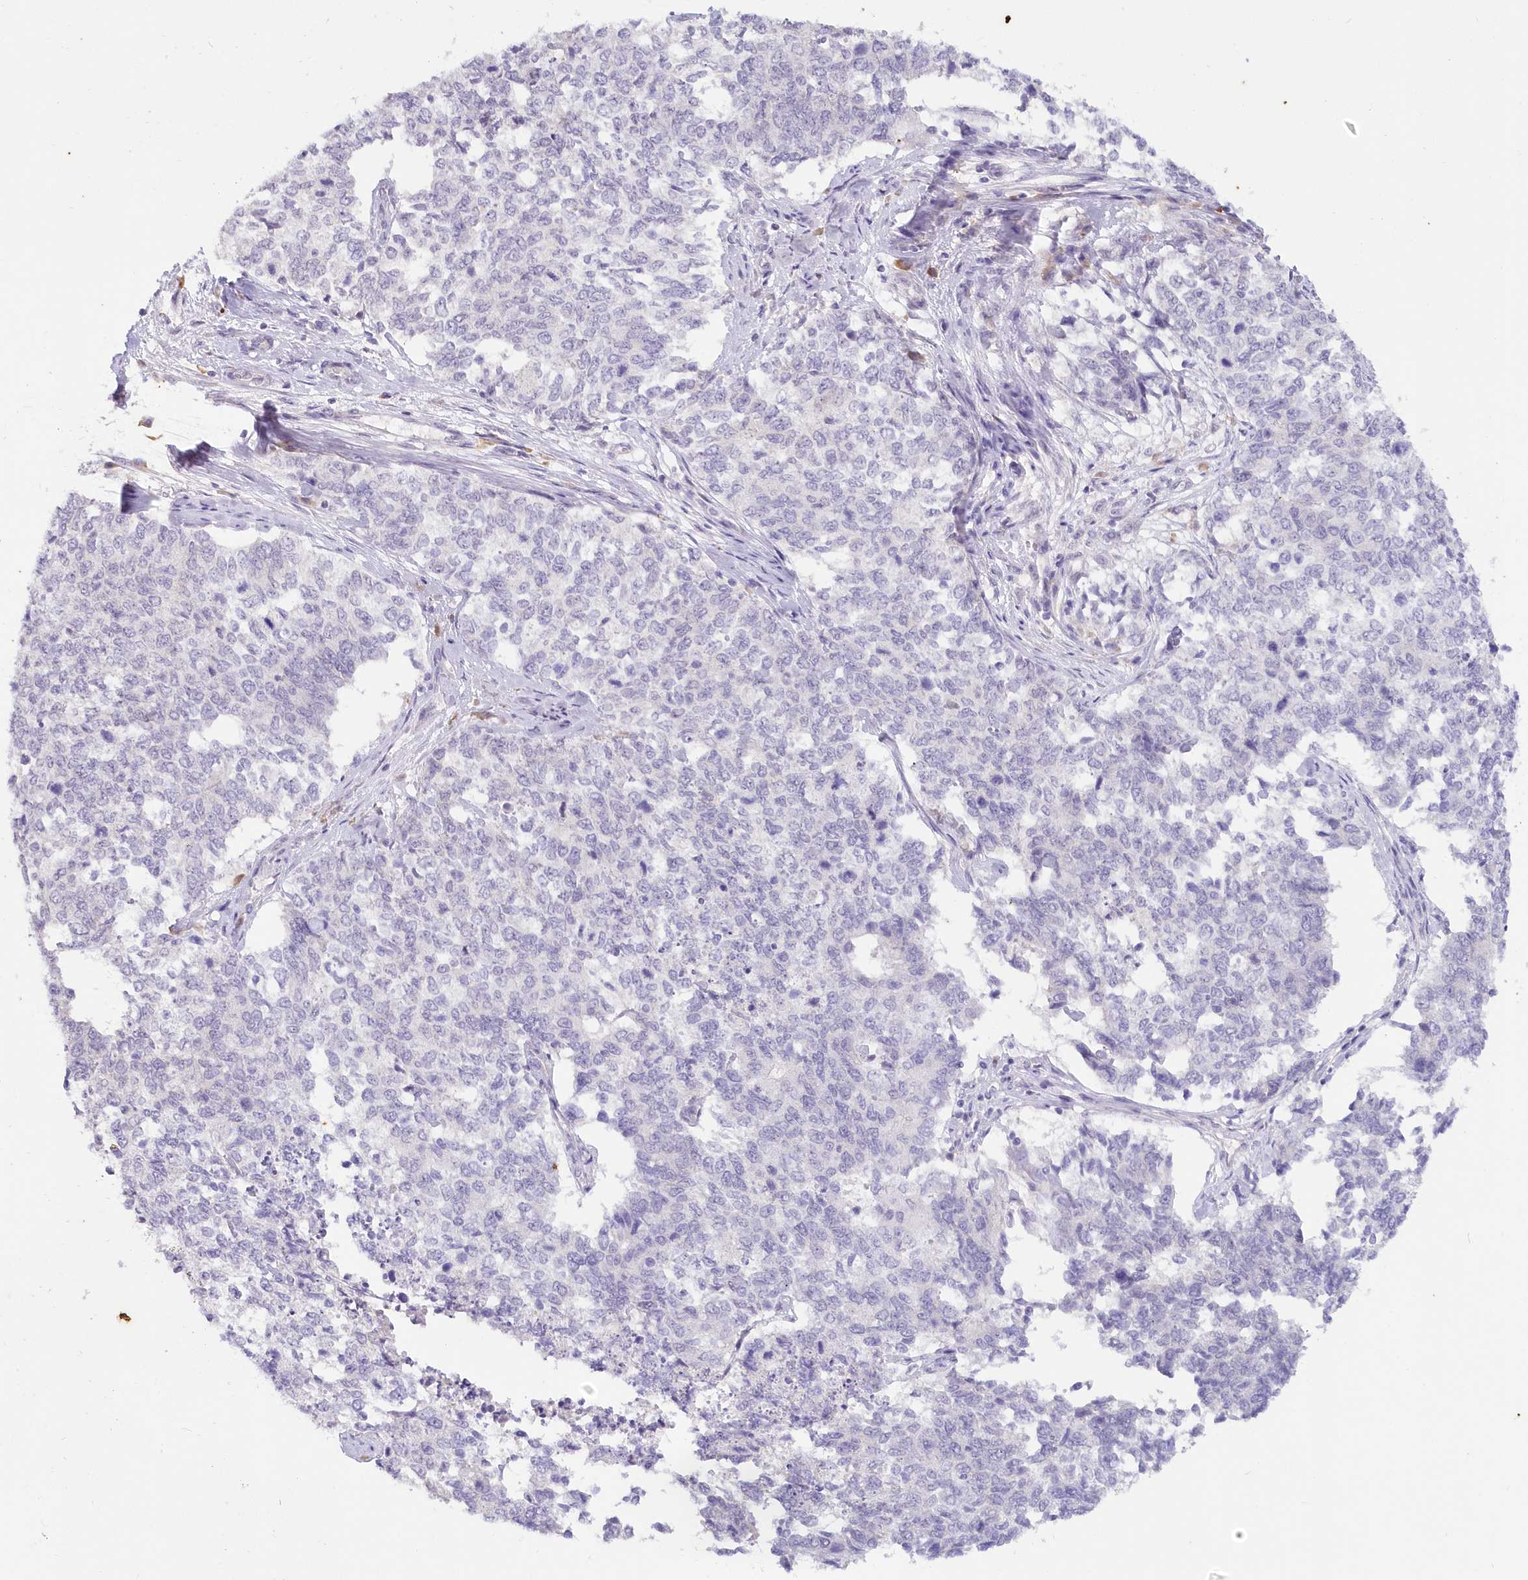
{"staining": {"intensity": "negative", "quantity": "none", "location": "none"}, "tissue": "cervical cancer", "cell_type": "Tumor cells", "image_type": "cancer", "snomed": [{"axis": "morphology", "description": "Squamous cell carcinoma, NOS"}, {"axis": "topography", "description": "Cervix"}], "caption": "A histopathology image of human squamous cell carcinoma (cervical) is negative for staining in tumor cells.", "gene": "SNED1", "patient": {"sex": "female", "age": 63}}